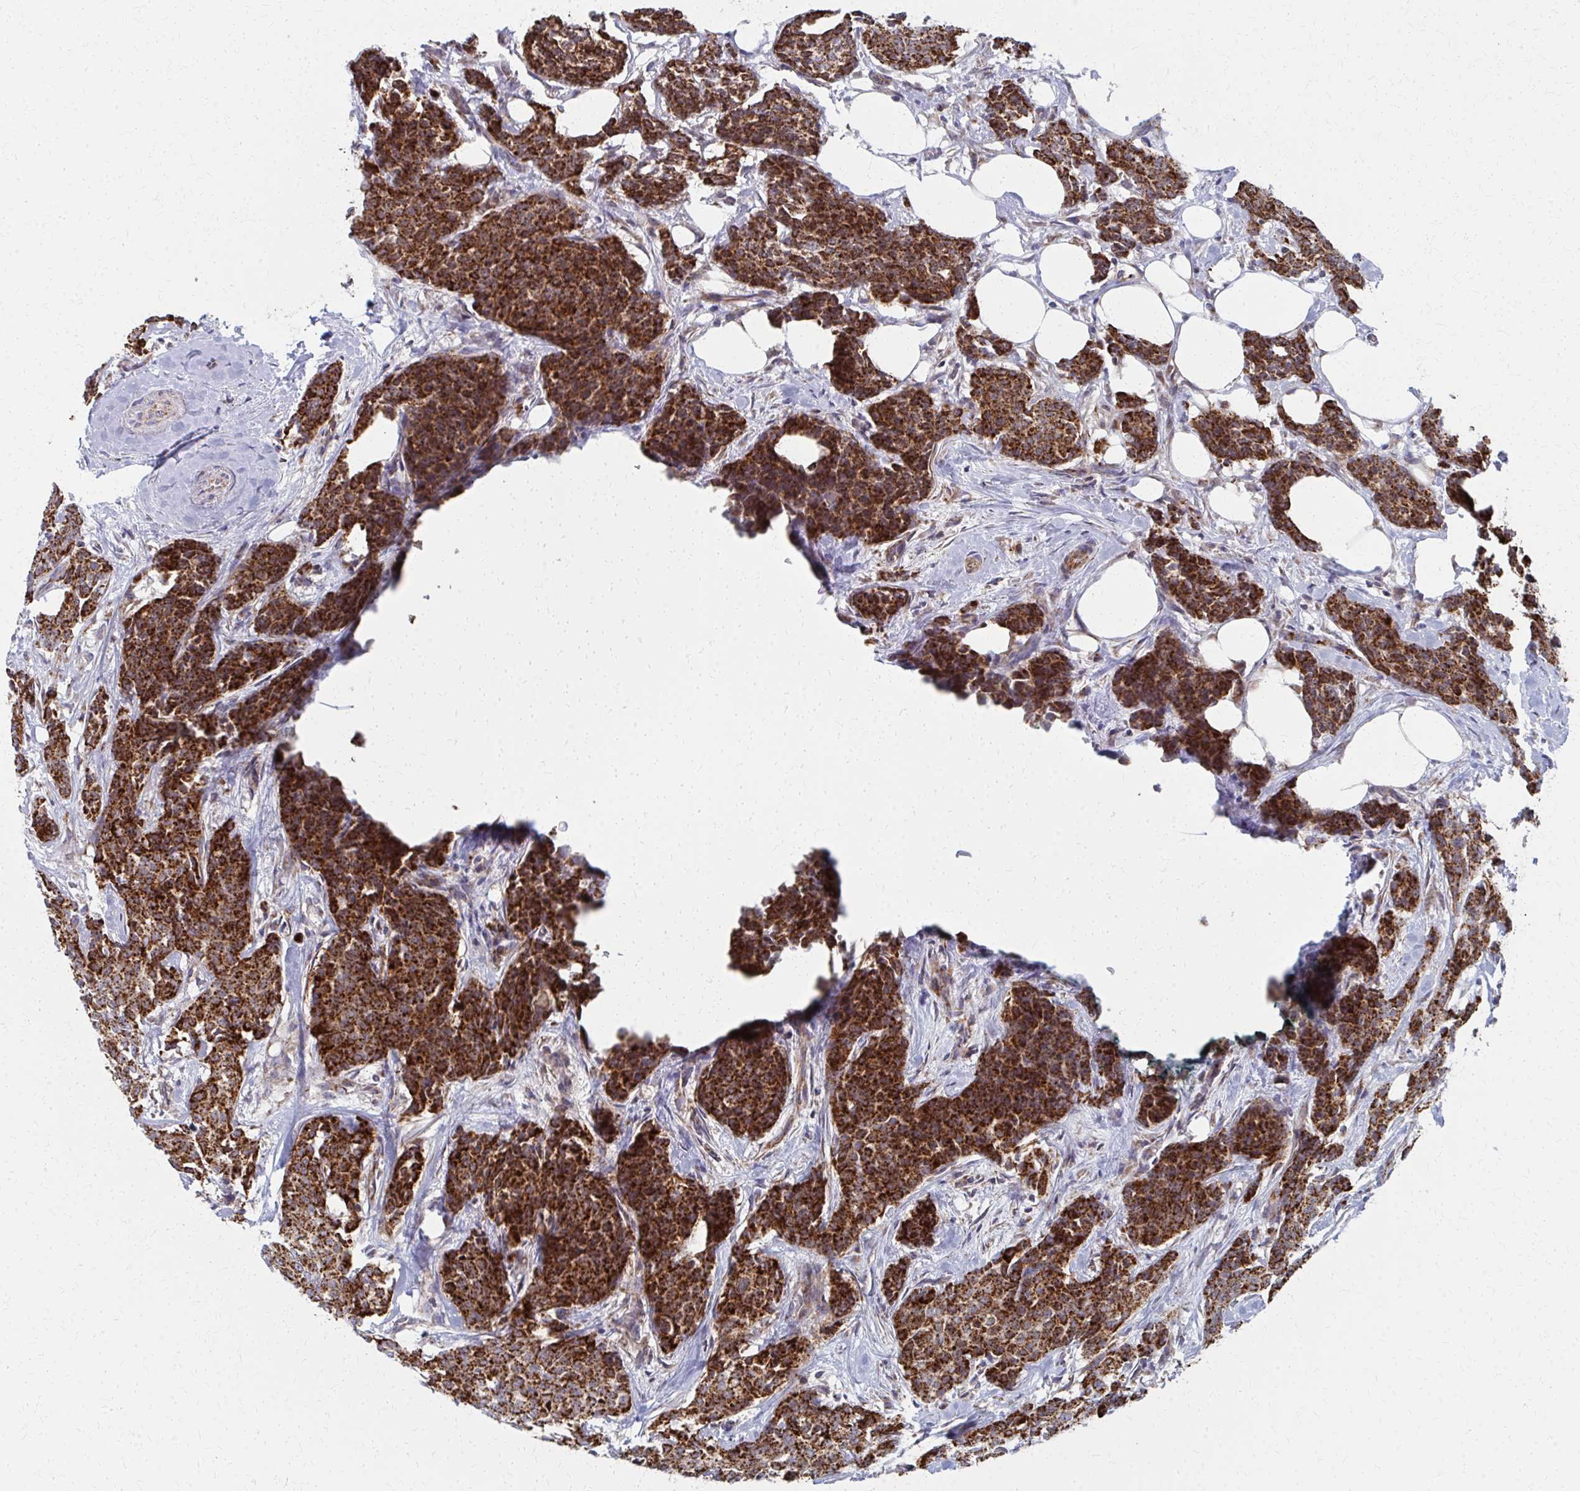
{"staining": {"intensity": "strong", "quantity": ">75%", "location": "cytoplasmic/membranous"}, "tissue": "breast cancer", "cell_type": "Tumor cells", "image_type": "cancer", "snomed": [{"axis": "morphology", "description": "Duct carcinoma"}, {"axis": "topography", "description": "Breast"}], "caption": "The histopathology image exhibits staining of breast cancer, revealing strong cytoplasmic/membranous protein positivity (brown color) within tumor cells.", "gene": "FAHD1", "patient": {"sex": "female", "age": 91}}